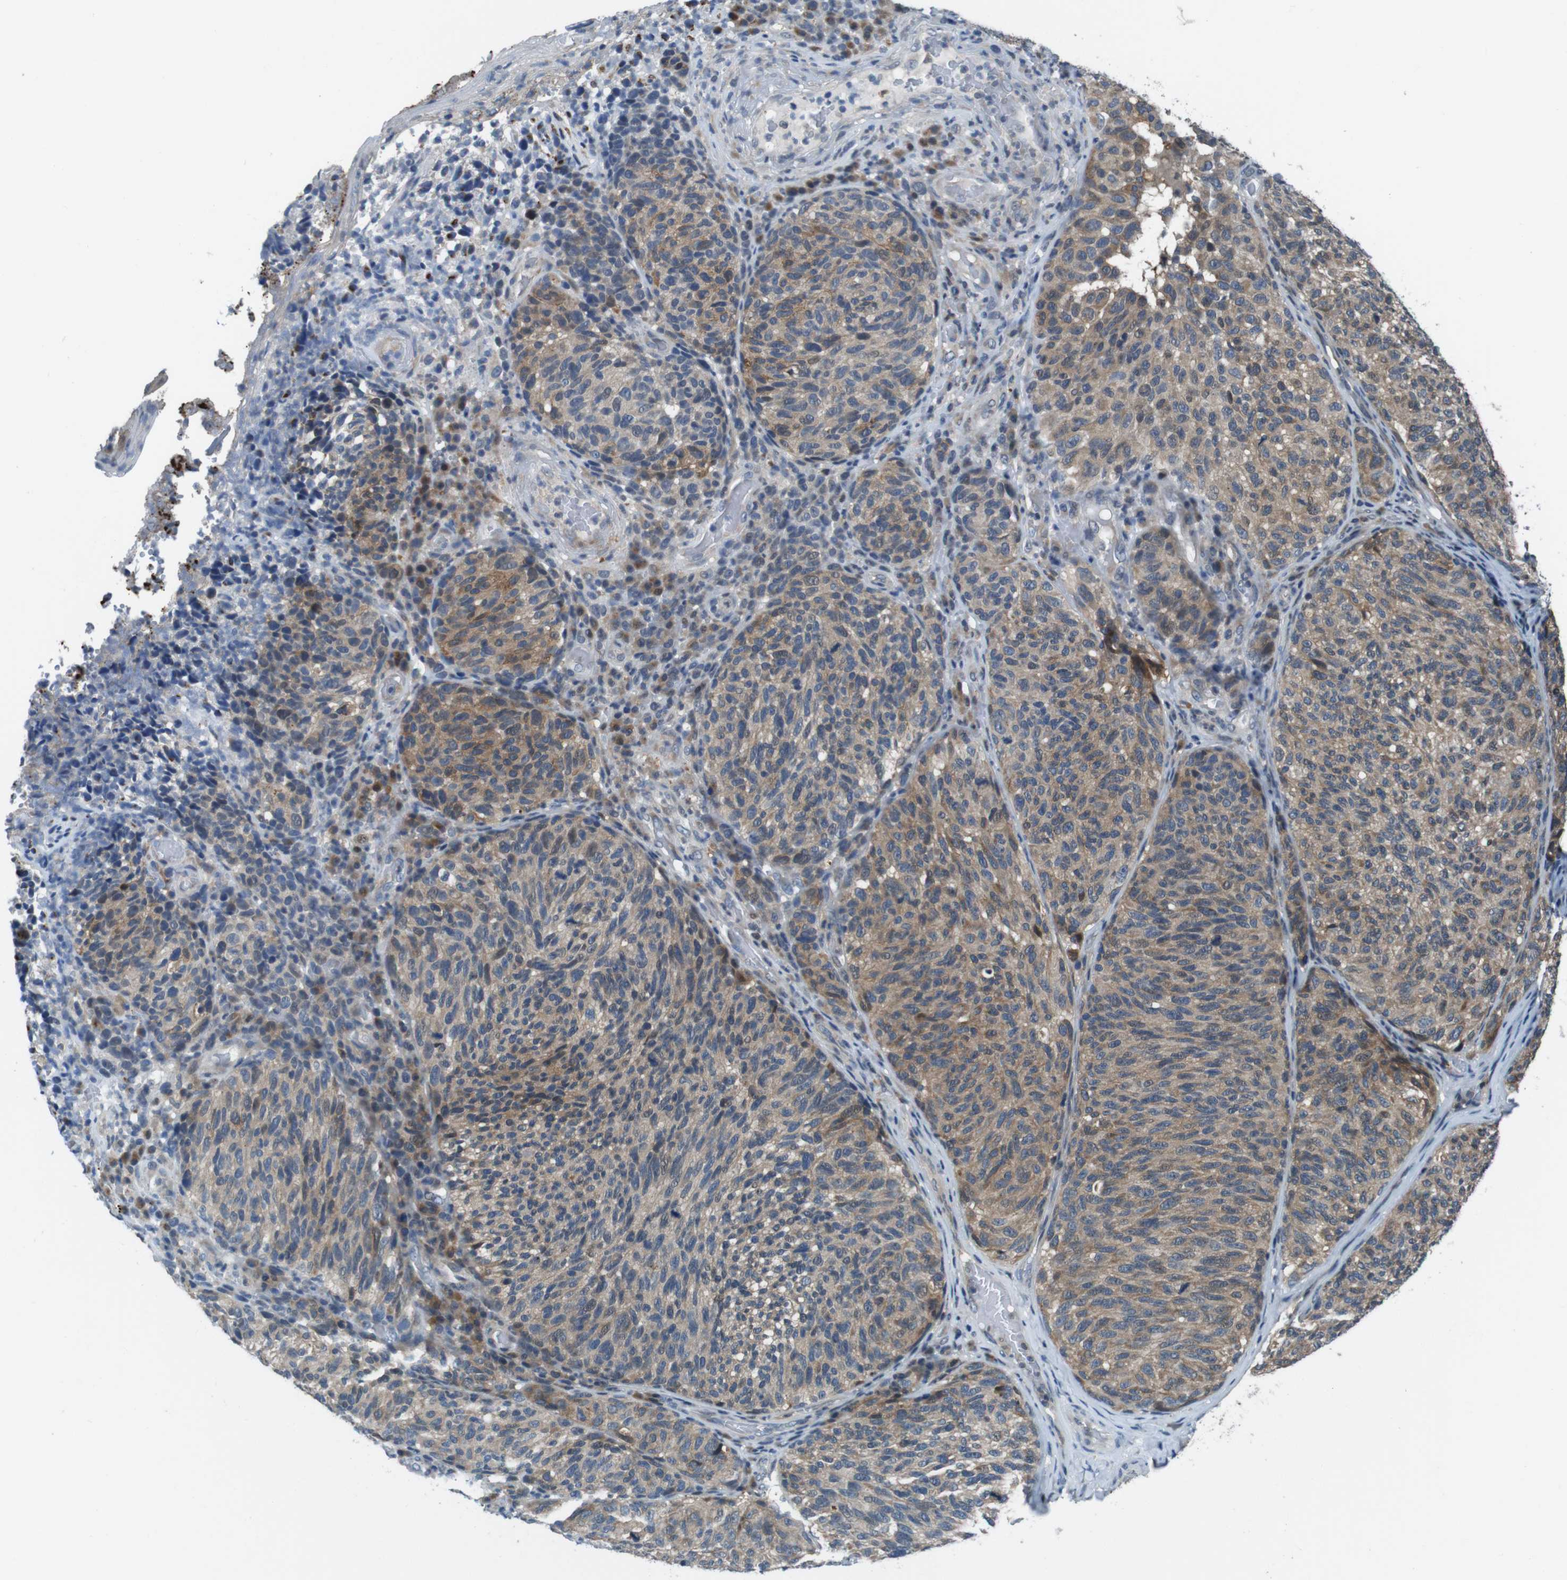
{"staining": {"intensity": "moderate", "quantity": "25%-75%", "location": "cytoplasmic/membranous"}, "tissue": "melanoma", "cell_type": "Tumor cells", "image_type": "cancer", "snomed": [{"axis": "morphology", "description": "Malignant melanoma, NOS"}, {"axis": "topography", "description": "Skin"}], "caption": "IHC micrograph of human malignant melanoma stained for a protein (brown), which displays medium levels of moderate cytoplasmic/membranous positivity in about 25%-75% of tumor cells.", "gene": "LRP5", "patient": {"sex": "female", "age": 73}}